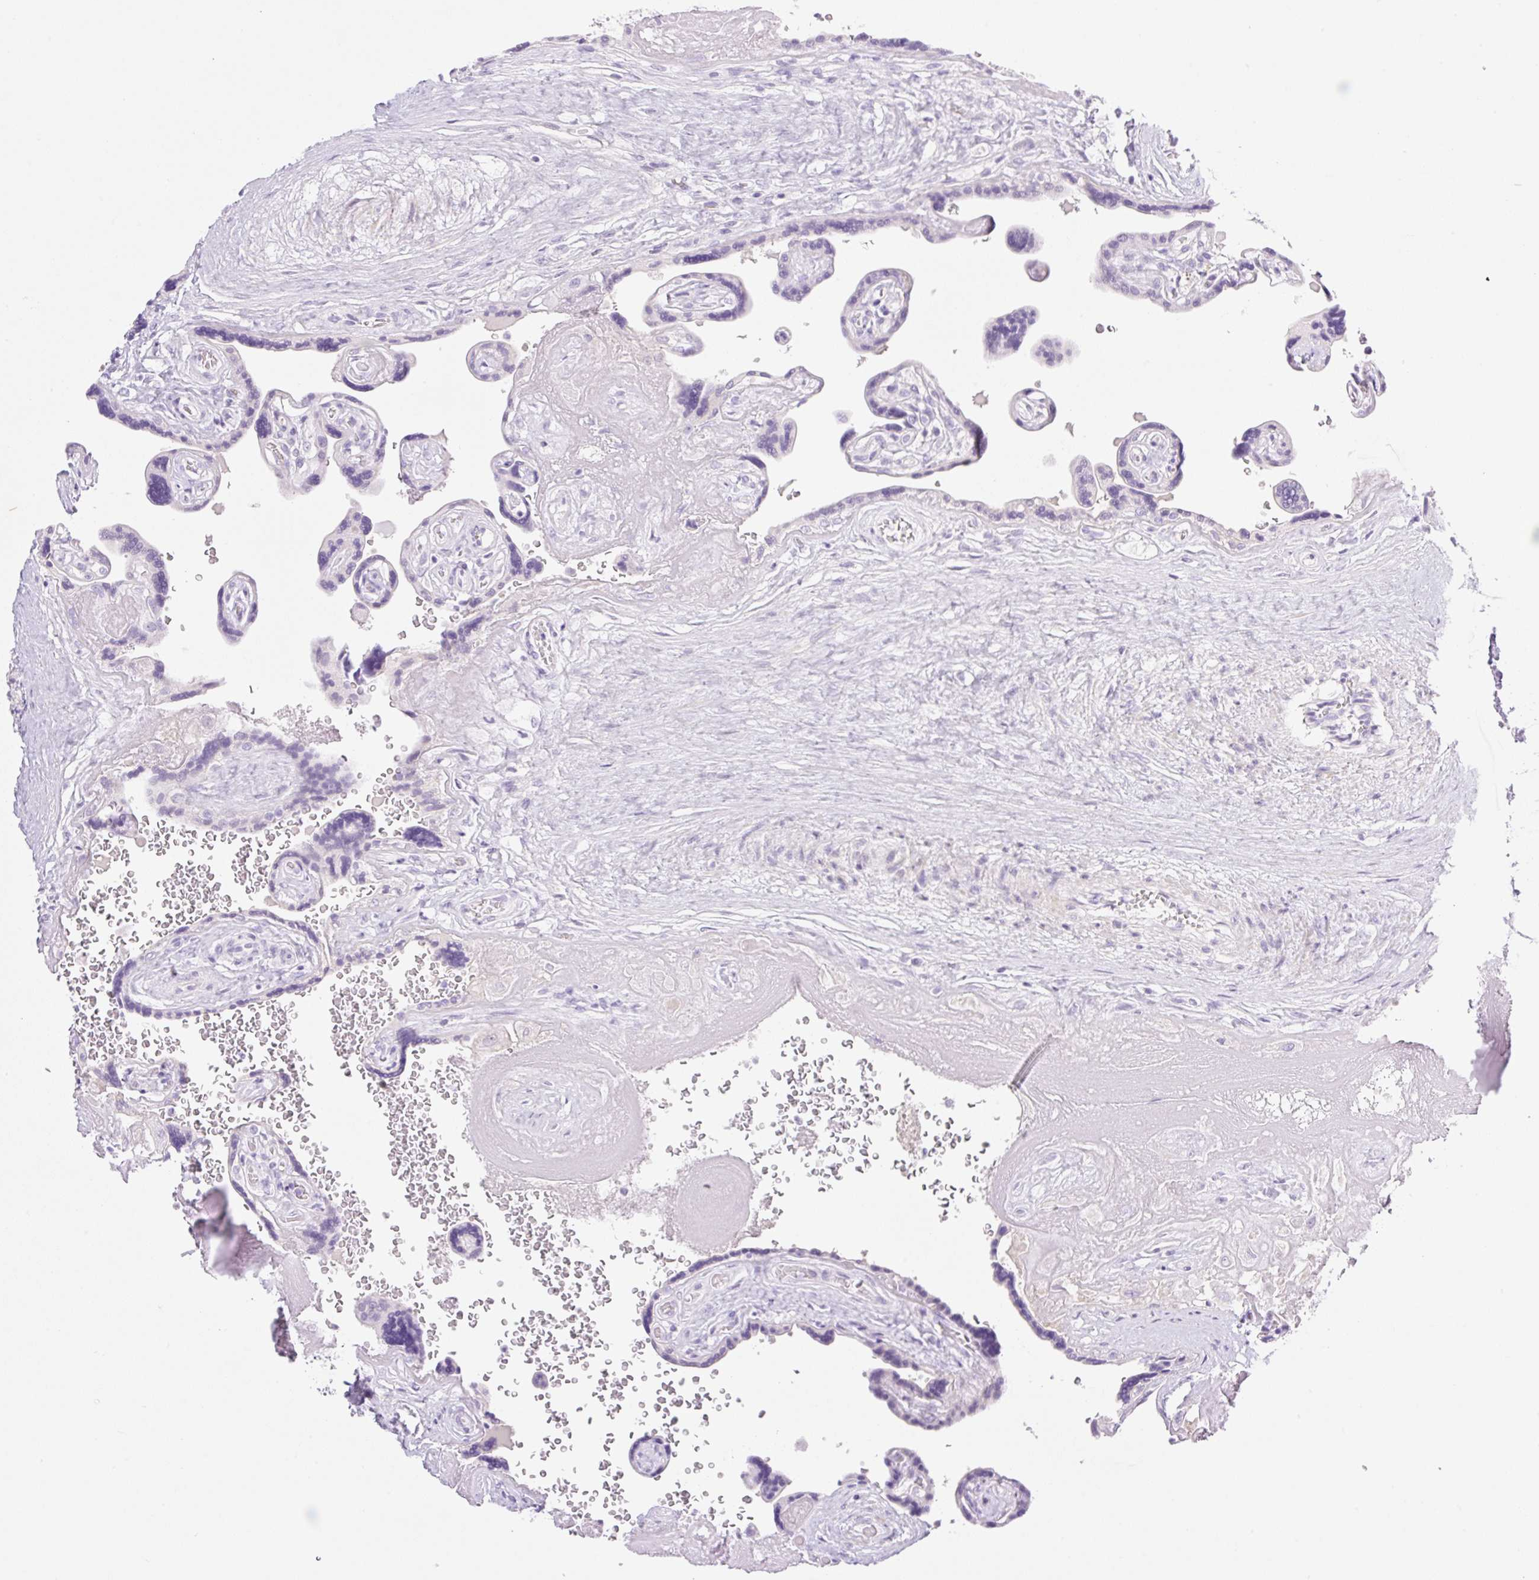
{"staining": {"intensity": "negative", "quantity": "none", "location": "none"}, "tissue": "placenta", "cell_type": "Trophoblastic cells", "image_type": "normal", "snomed": [{"axis": "morphology", "description": "Normal tissue, NOS"}, {"axis": "topography", "description": "Placenta"}], "caption": "A high-resolution photomicrograph shows immunohistochemistry (IHC) staining of normal placenta, which reveals no significant expression in trophoblastic cells.", "gene": "PALM3", "patient": {"sex": "female", "age": 32}}